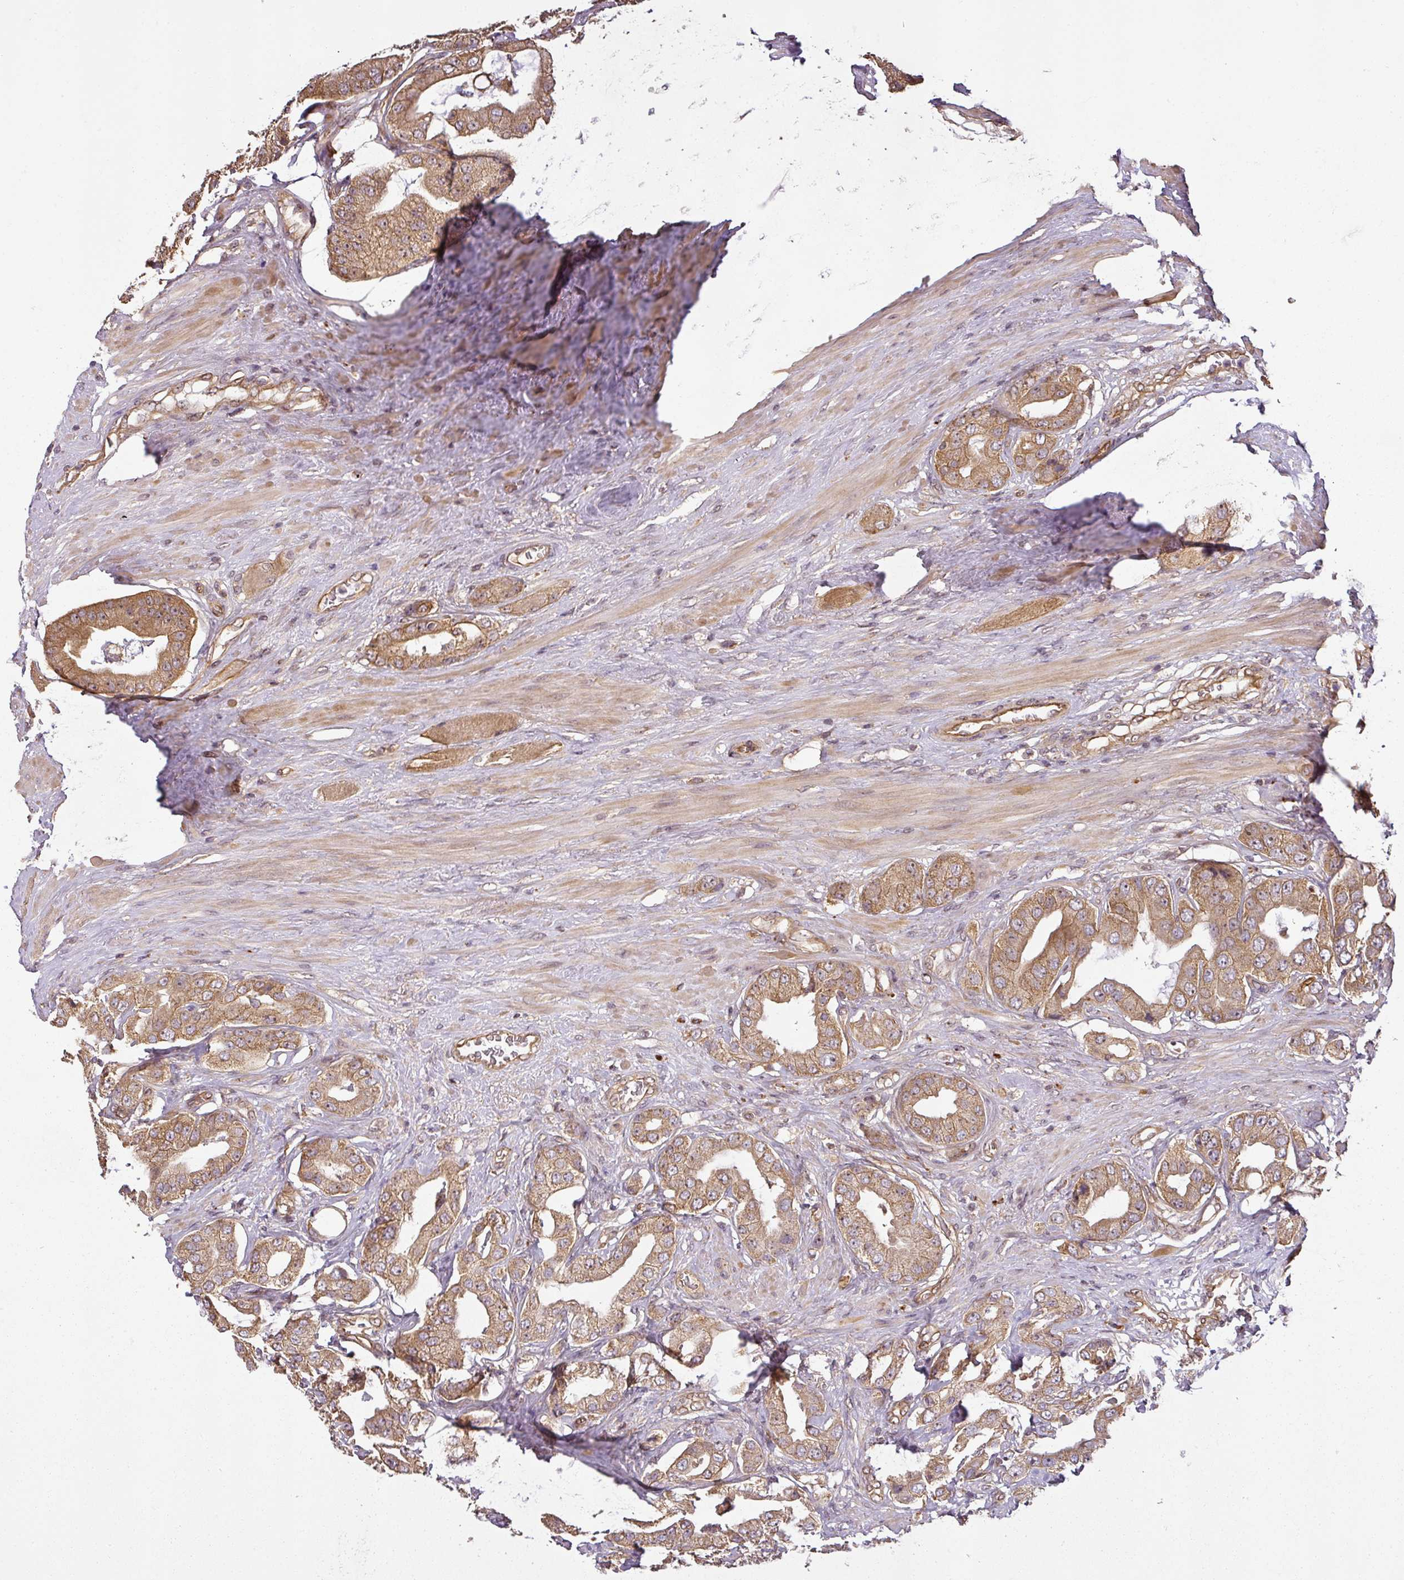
{"staining": {"intensity": "moderate", "quantity": ">75%", "location": "cytoplasmic/membranous"}, "tissue": "prostate cancer", "cell_type": "Tumor cells", "image_type": "cancer", "snomed": [{"axis": "morphology", "description": "Adenocarcinoma, High grade"}, {"axis": "topography", "description": "Prostate"}], "caption": "A medium amount of moderate cytoplasmic/membranous staining is present in approximately >75% of tumor cells in adenocarcinoma (high-grade) (prostate) tissue. (brown staining indicates protein expression, while blue staining denotes nuclei).", "gene": "DIMT1", "patient": {"sex": "male", "age": 63}}